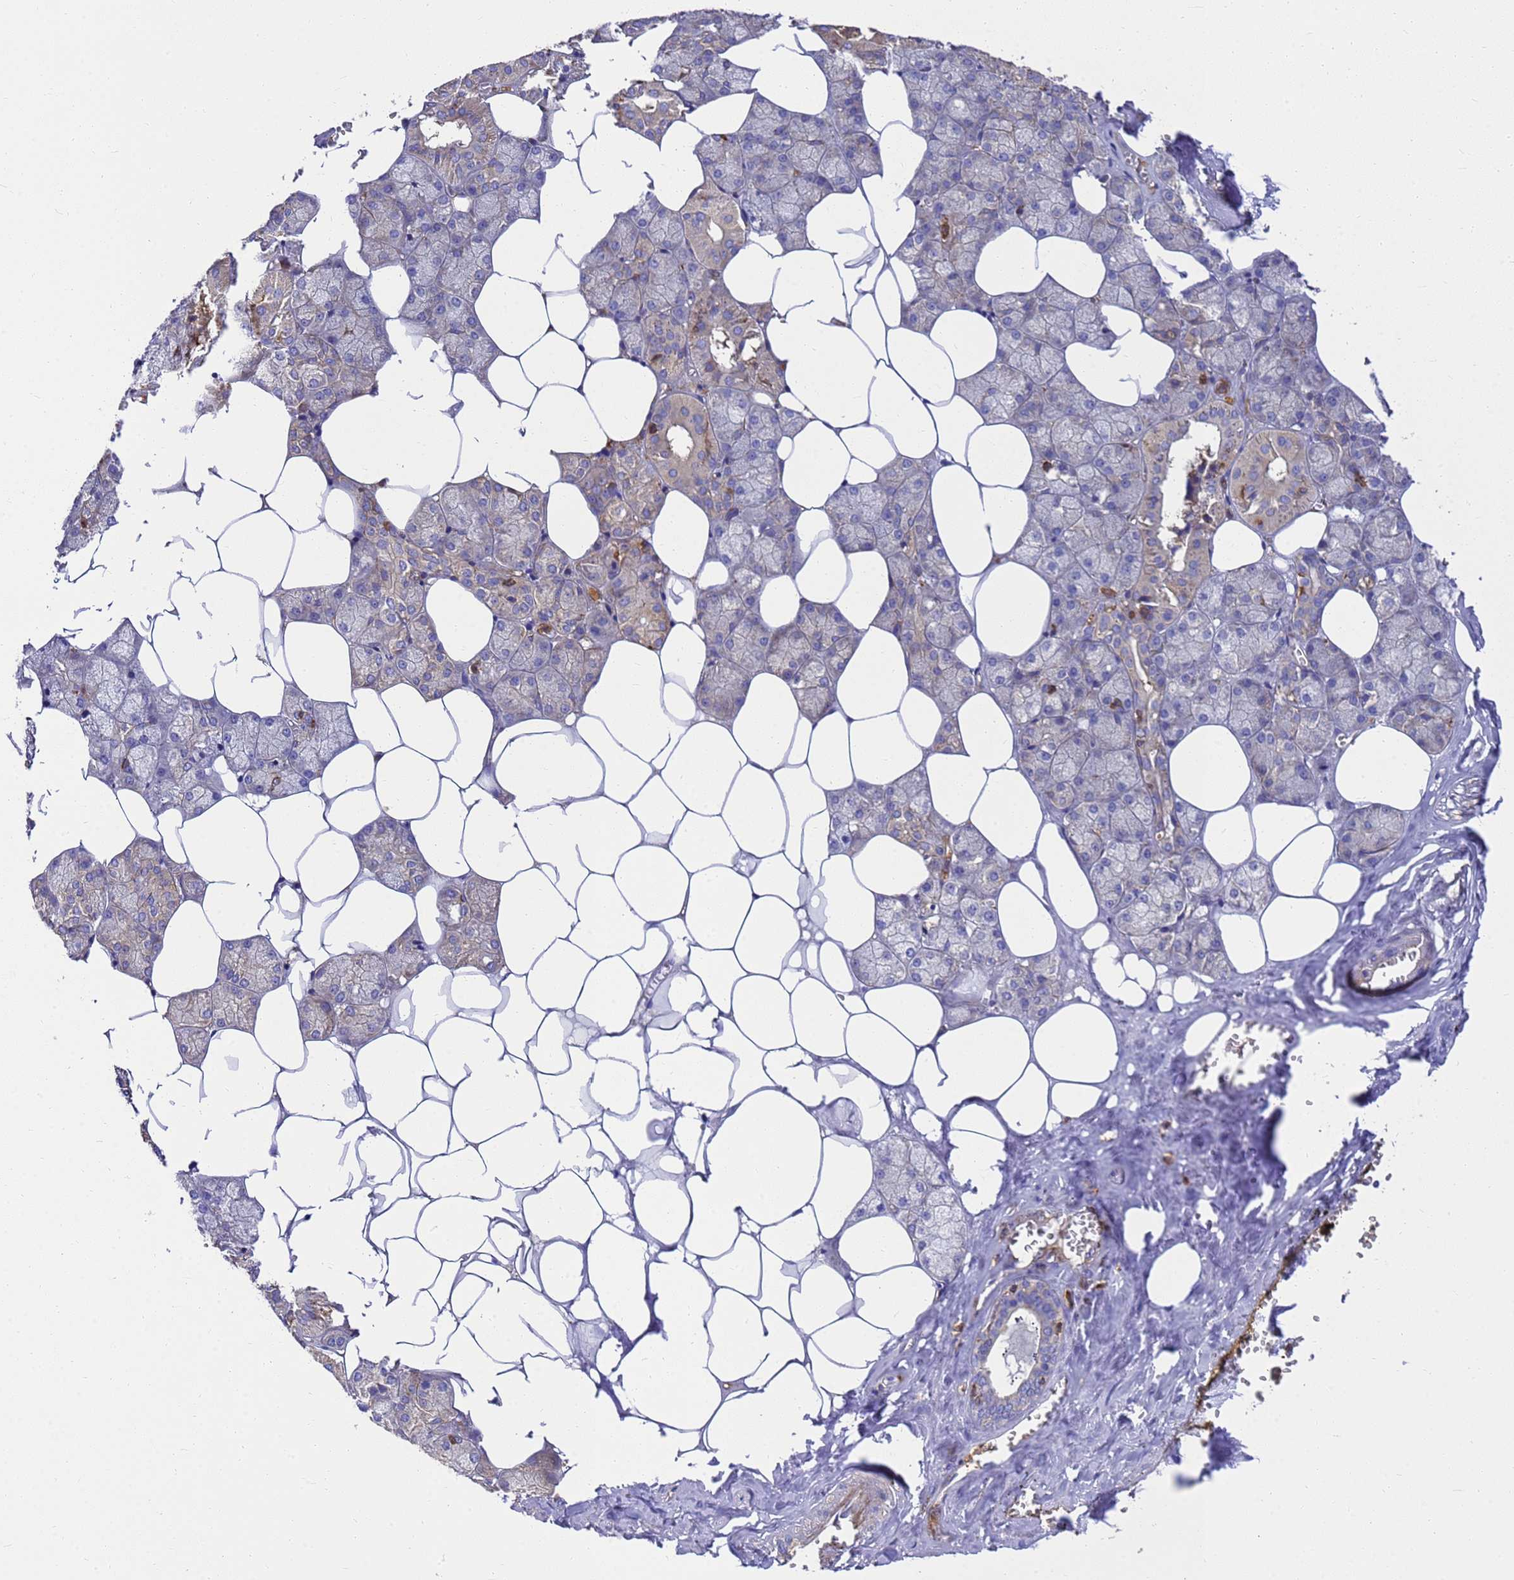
{"staining": {"intensity": "weak", "quantity": "<25%", "location": "cytoplasmic/membranous"}, "tissue": "salivary gland", "cell_type": "Glandular cells", "image_type": "normal", "snomed": [{"axis": "morphology", "description": "Normal tissue, NOS"}, {"axis": "topography", "description": "Salivary gland"}], "caption": "Immunohistochemistry photomicrograph of benign salivary gland: salivary gland stained with DAB (3,3'-diaminobenzidine) reveals no significant protein expression in glandular cells.", "gene": "ZNF235", "patient": {"sex": "male", "age": 62}}